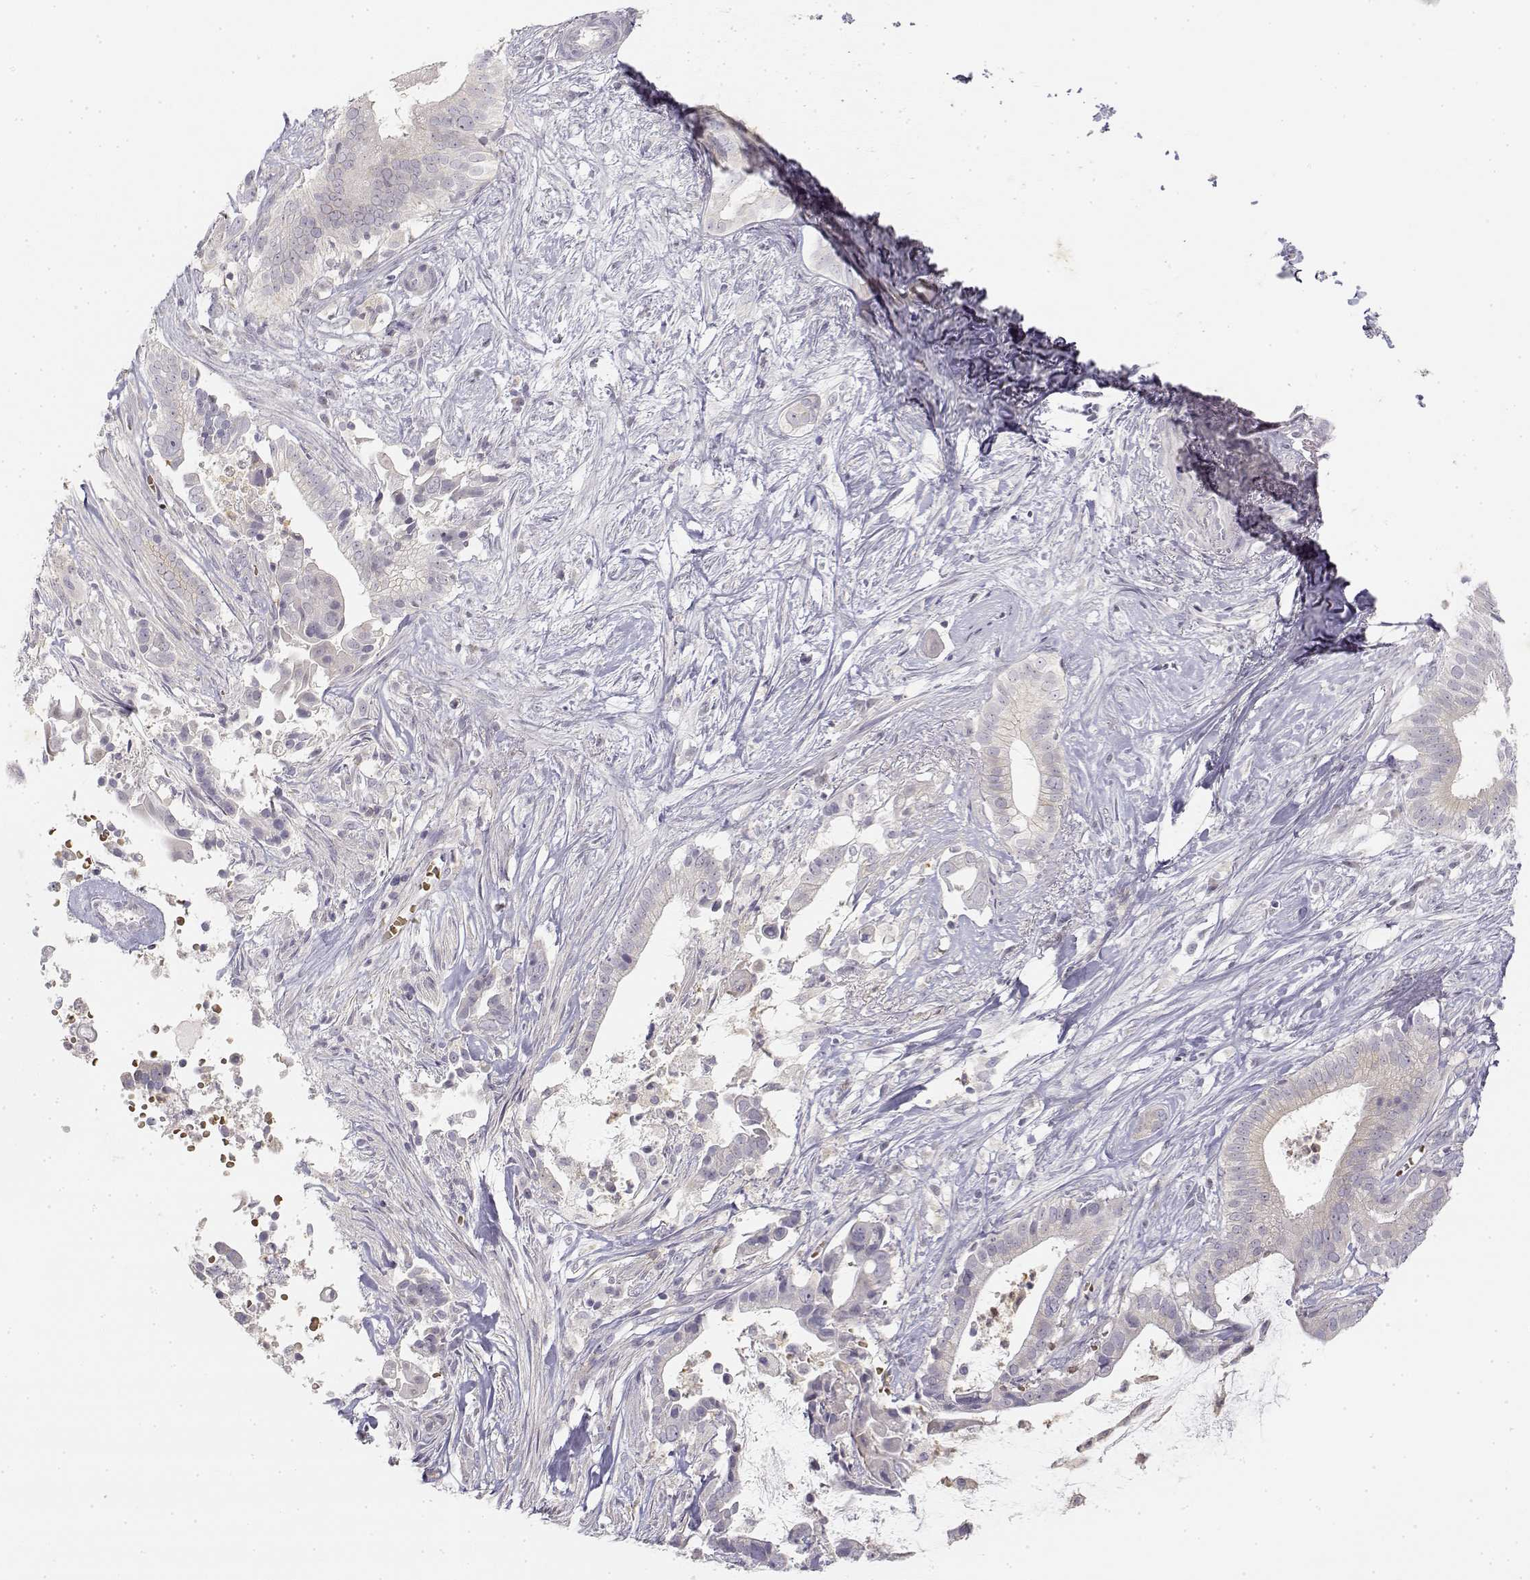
{"staining": {"intensity": "negative", "quantity": "none", "location": "none"}, "tissue": "pancreatic cancer", "cell_type": "Tumor cells", "image_type": "cancer", "snomed": [{"axis": "morphology", "description": "Adenocarcinoma, NOS"}, {"axis": "topography", "description": "Pancreas"}], "caption": "There is no significant expression in tumor cells of pancreatic cancer (adenocarcinoma). The staining is performed using DAB brown chromogen with nuclei counter-stained in using hematoxylin.", "gene": "GLIPR1L2", "patient": {"sex": "male", "age": 61}}